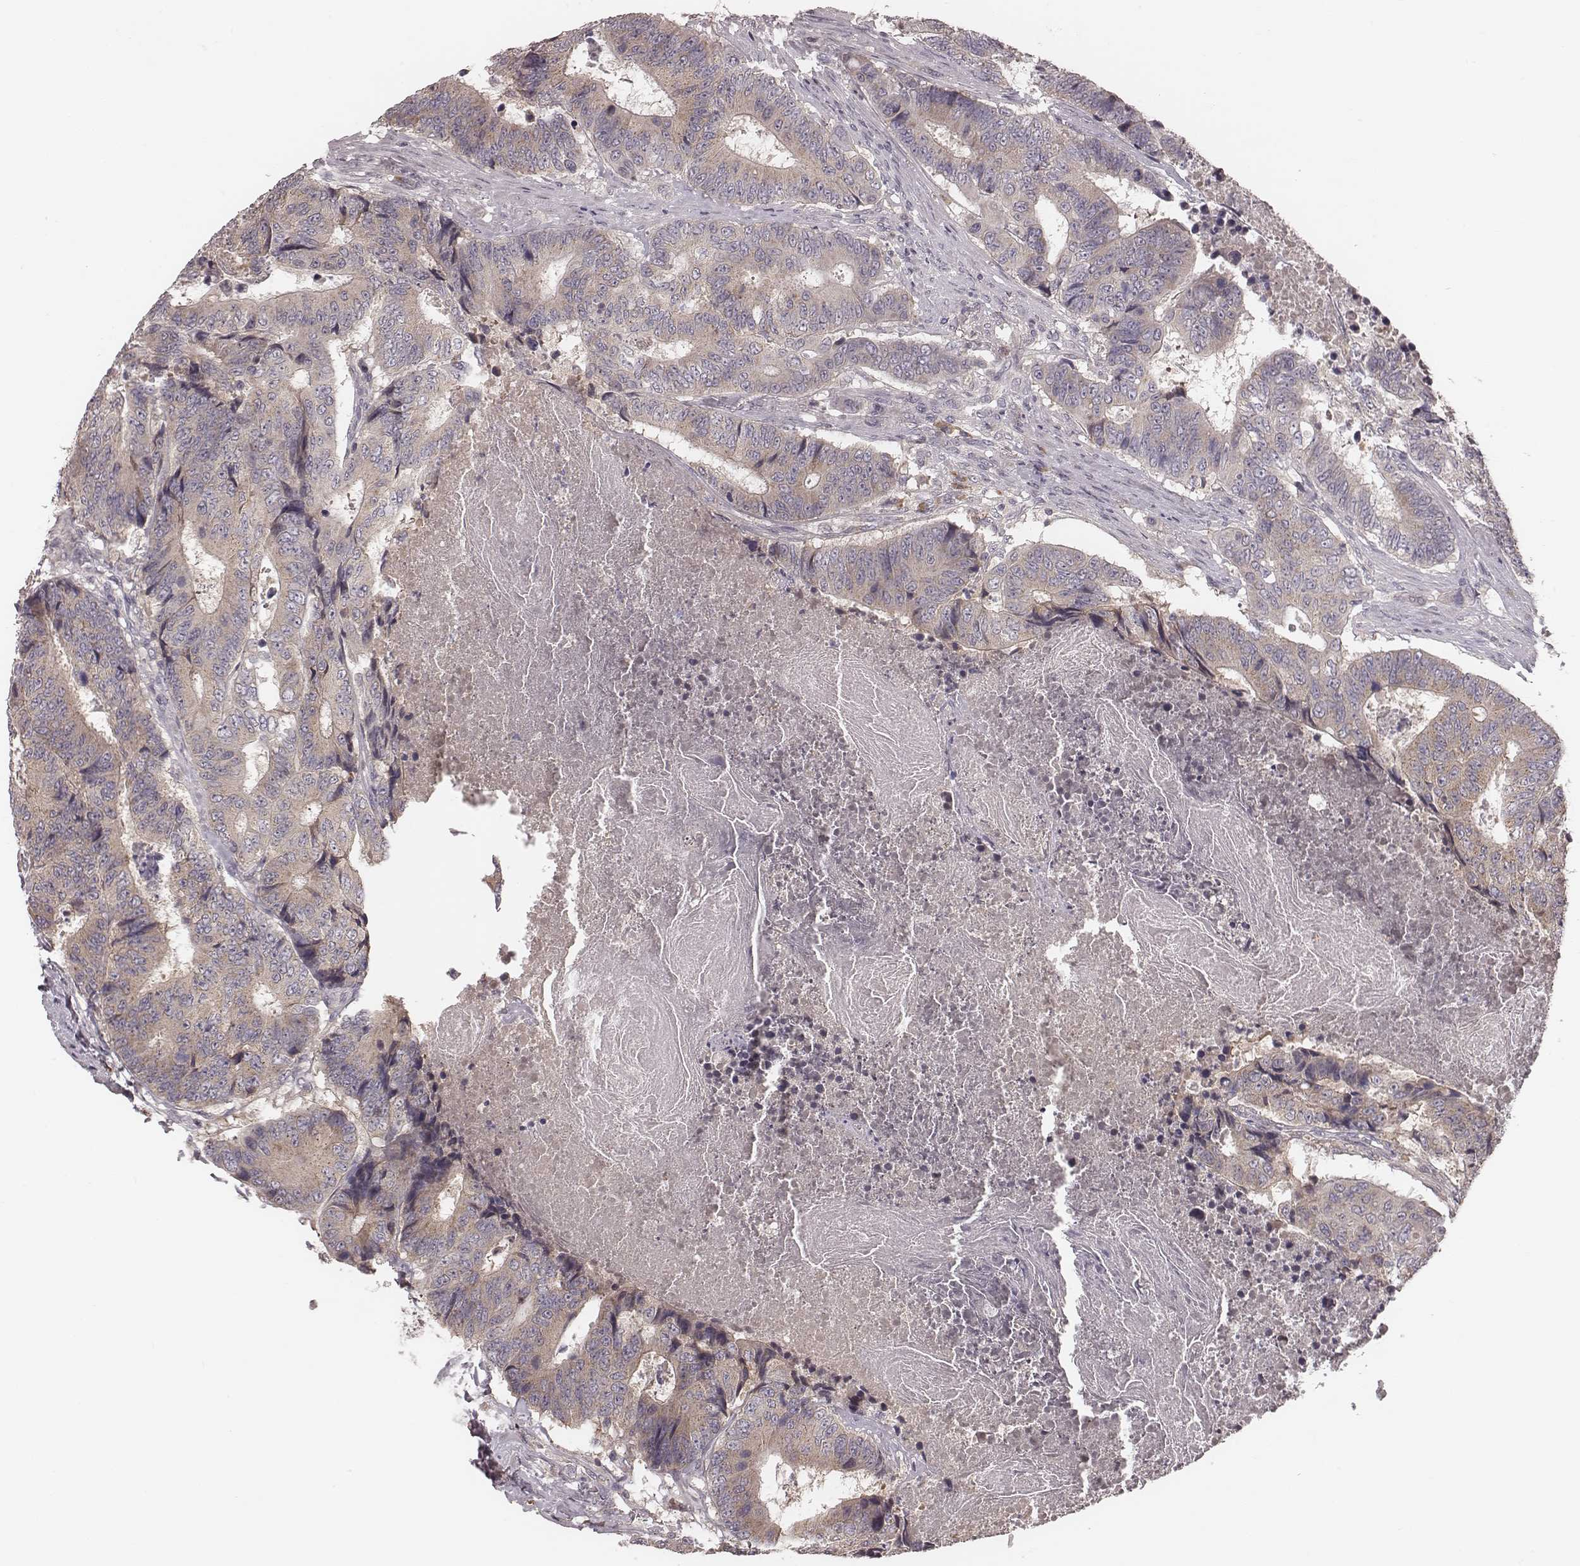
{"staining": {"intensity": "weak", "quantity": ">75%", "location": "cytoplasmic/membranous"}, "tissue": "colorectal cancer", "cell_type": "Tumor cells", "image_type": "cancer", "snomed": [{"axis": "morphology", "description": "Adenocarcinoma, NOS"}, {"axis": "topography", "description": "Colon"}], "caption": "DAB immunohistochemical staining of adenocarcinoma (colorectal) reveals weak cytoplasmic/membranous protein positivity in about >75% of tumor cells.", "gene": "P2RX5", "patient": {"sex": "female", "age": 48}}